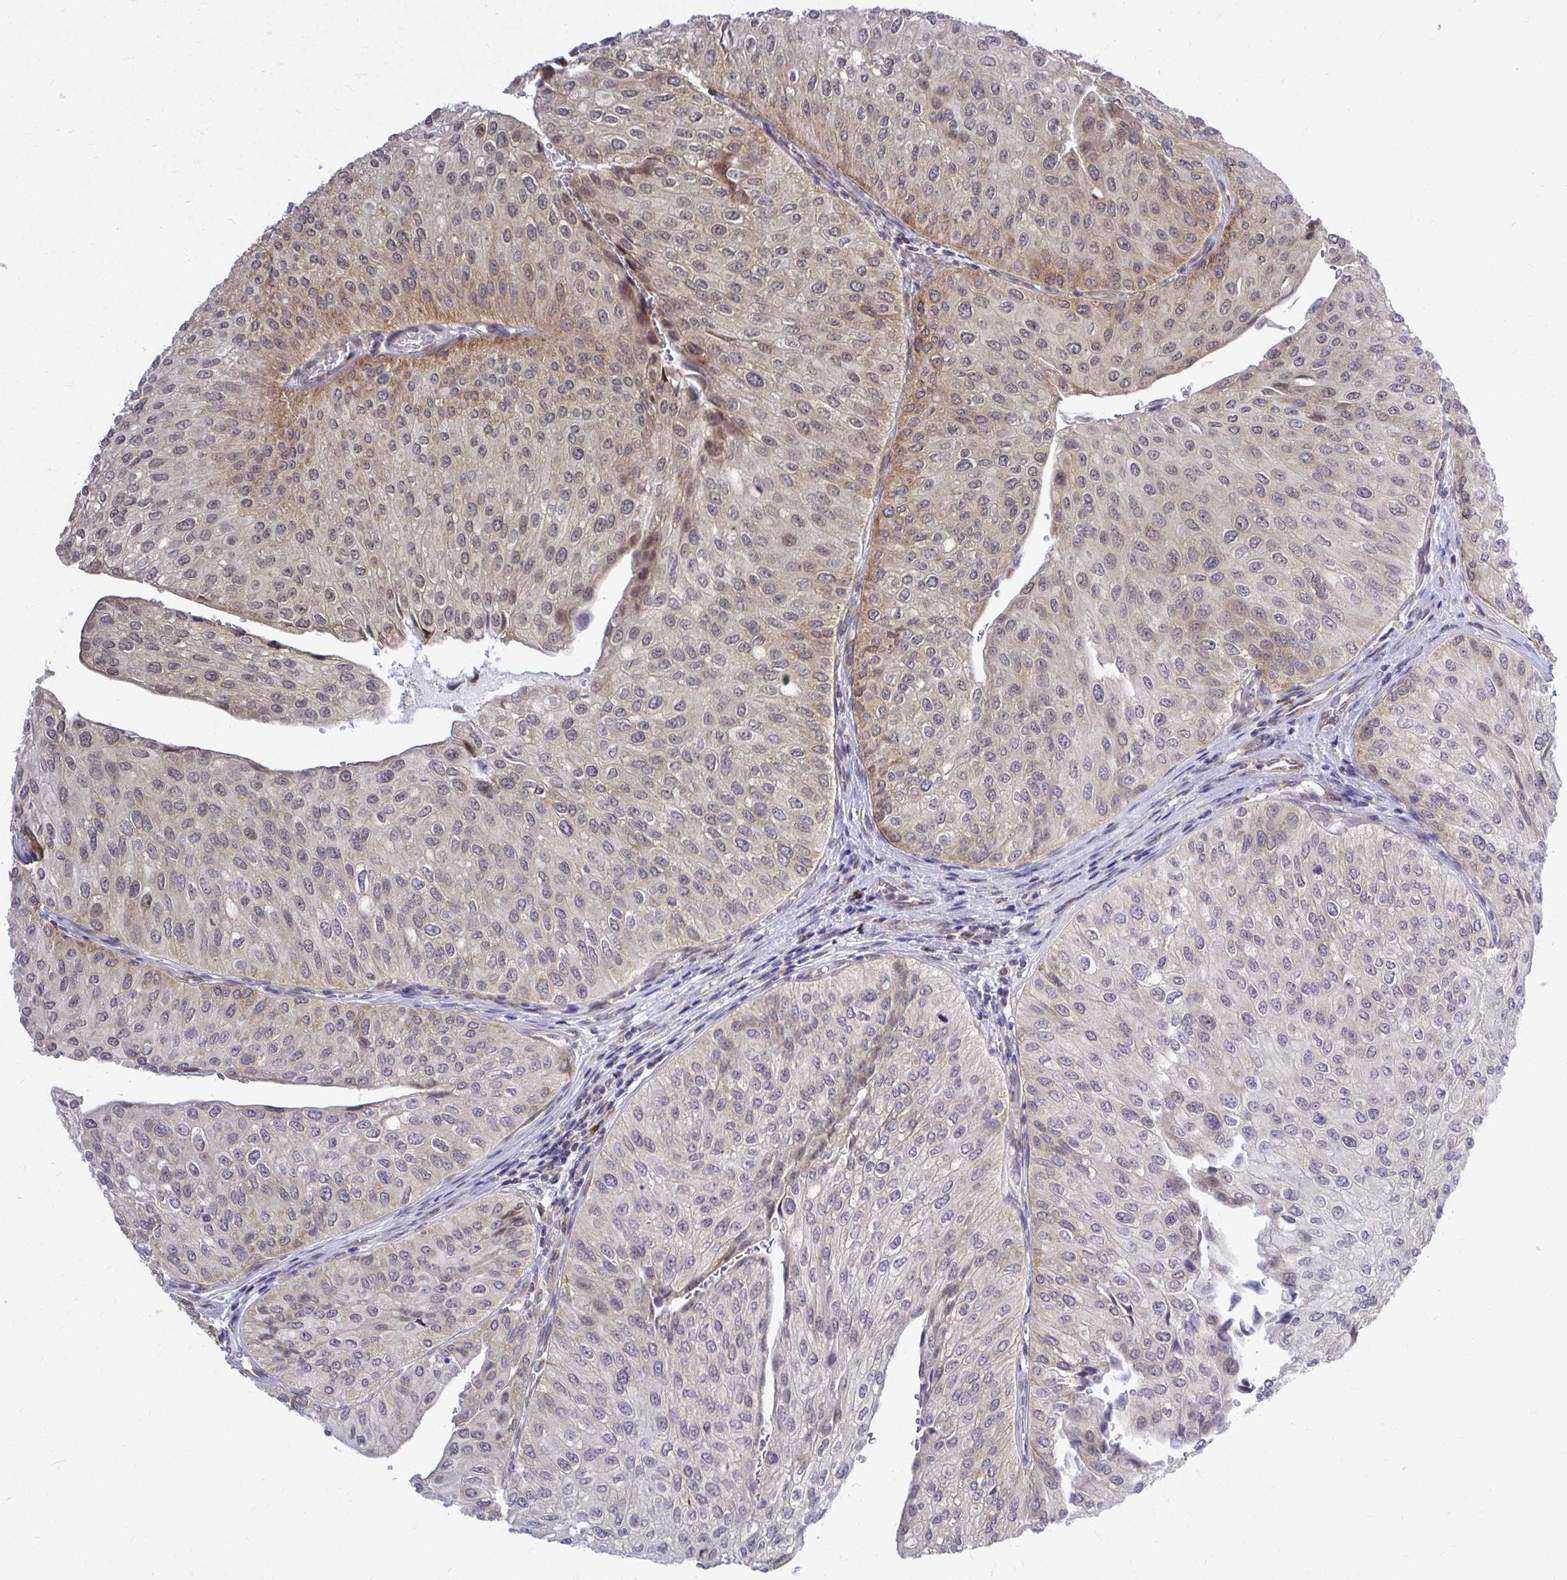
{"staining": {"intensity": "weak", "quantity": "<25%", "location": "cytoplasmic/membranous"}, "tissue": "urothelial cancer", "cell_type": "Tumor cells", "image_type": "cancer", "snomed": [{"axis": "morphology", "description": "Urothelial carcinoma, NOS"}, {"axis": "topography", "description": "Urinary bladder"}], "caption": "DAB (3,3'-diaminobenzidine) immunohistochemical staining of transitional cell carcinoma demonstrates no significant staining in tumor cells. (DAB (3,3'-diaminobenzidine) immunohistochemistry, high magnification).", "gene": "FMR1", "patient": {"sex": "male", "age": 67}}